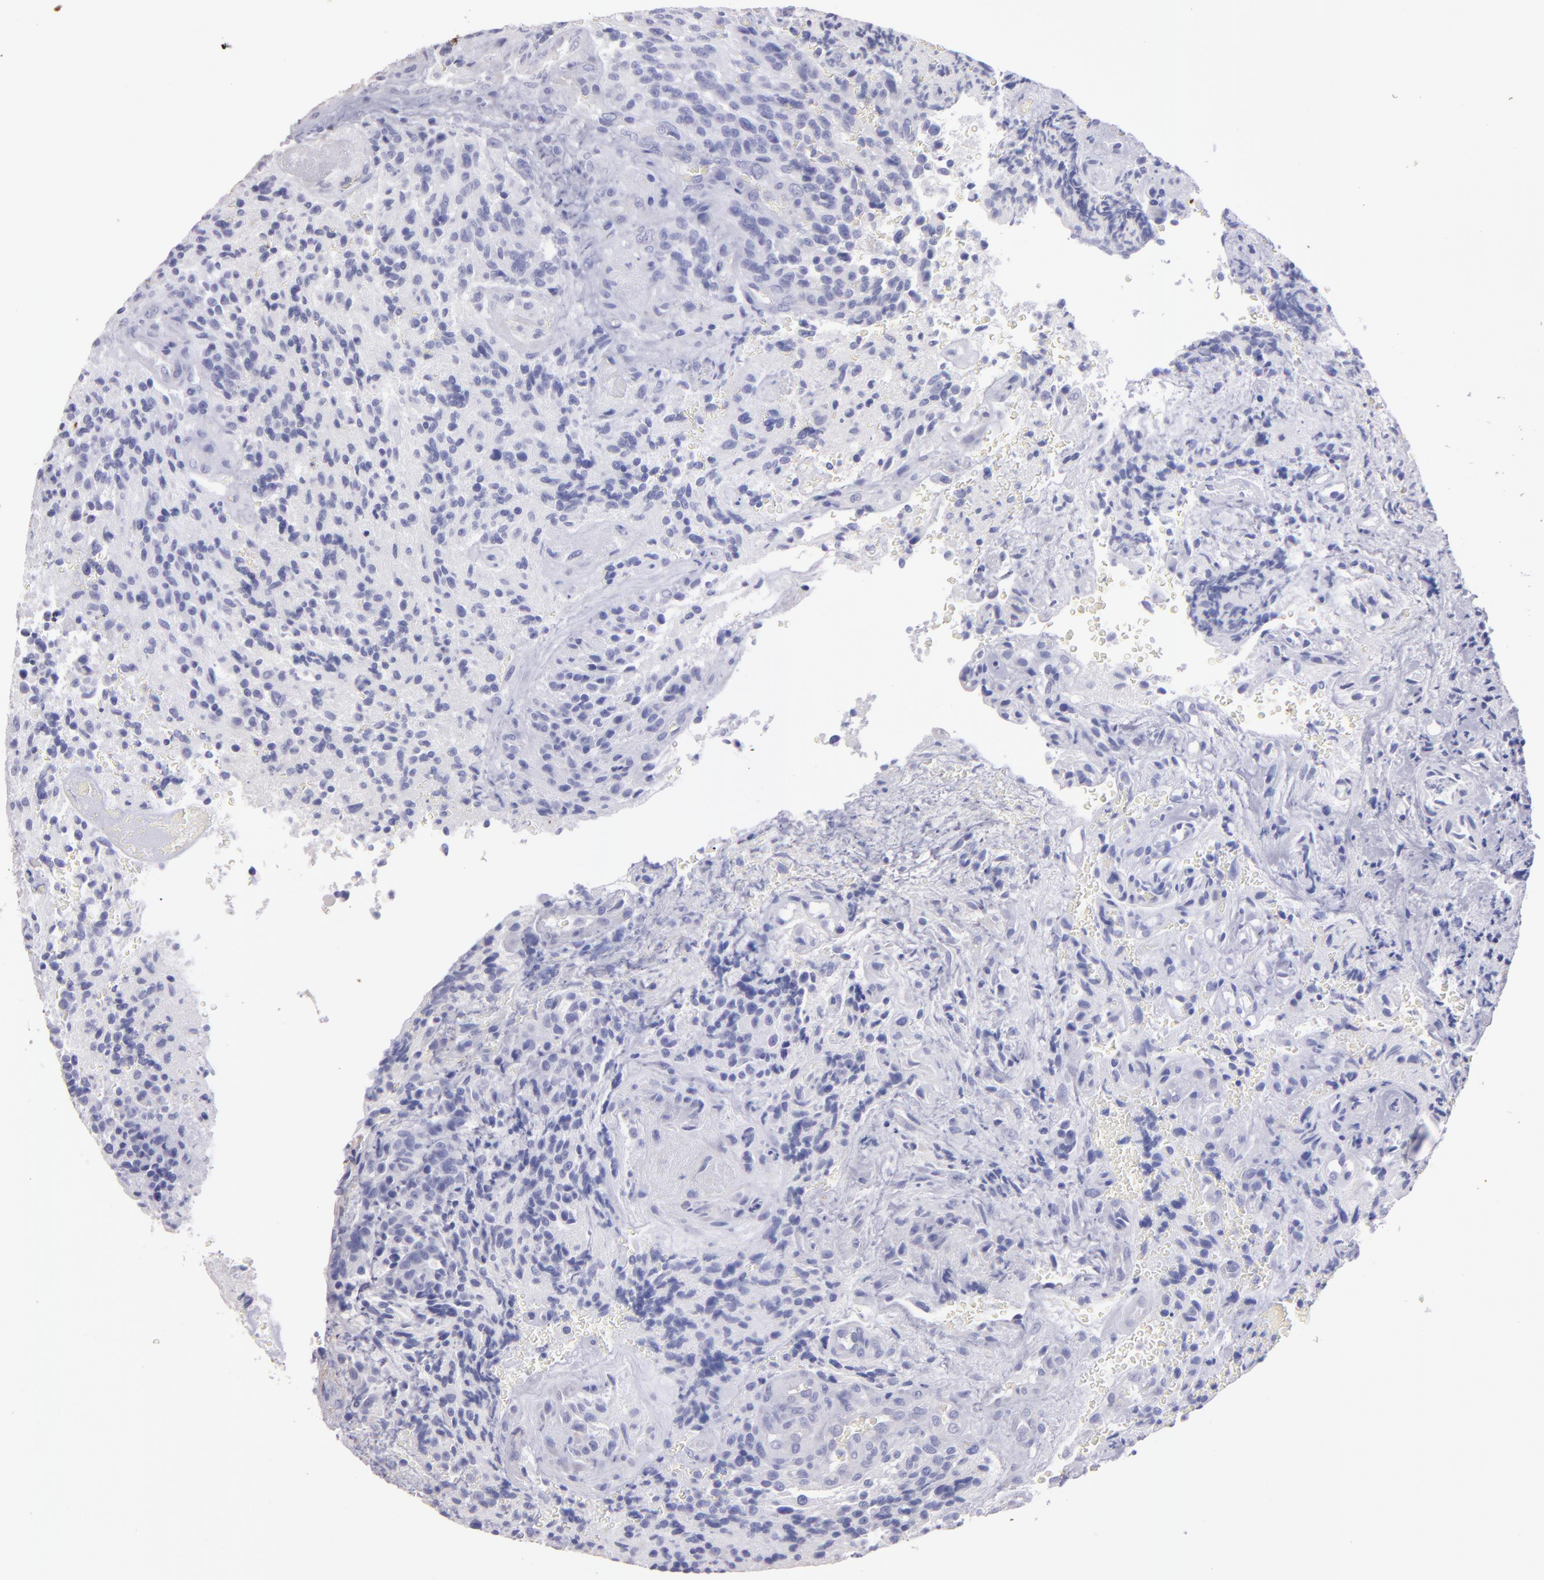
{"staining": {"intensity": "negative", "quantity": "none", "location": "none"}, "tissue": "glioma", "cell_type": "Tumor cells", "image_type": "cancer", "snomed": [{"axis": "morphology", "description": "Normal tissue, NOS"}, {"axis": "morphology", "description": "Glioma, malignant, High grade"}, {"axis": "topography", "description": "Cerebral cortex"}], "caption": "IHC of glioma exhibits no expression in tumor cells. (Brightfield microscopy of DAB immunohistochemistry (IHC) at high magnification).", "gene": "TG", "patient": {"sex": "male", "age": 56}}